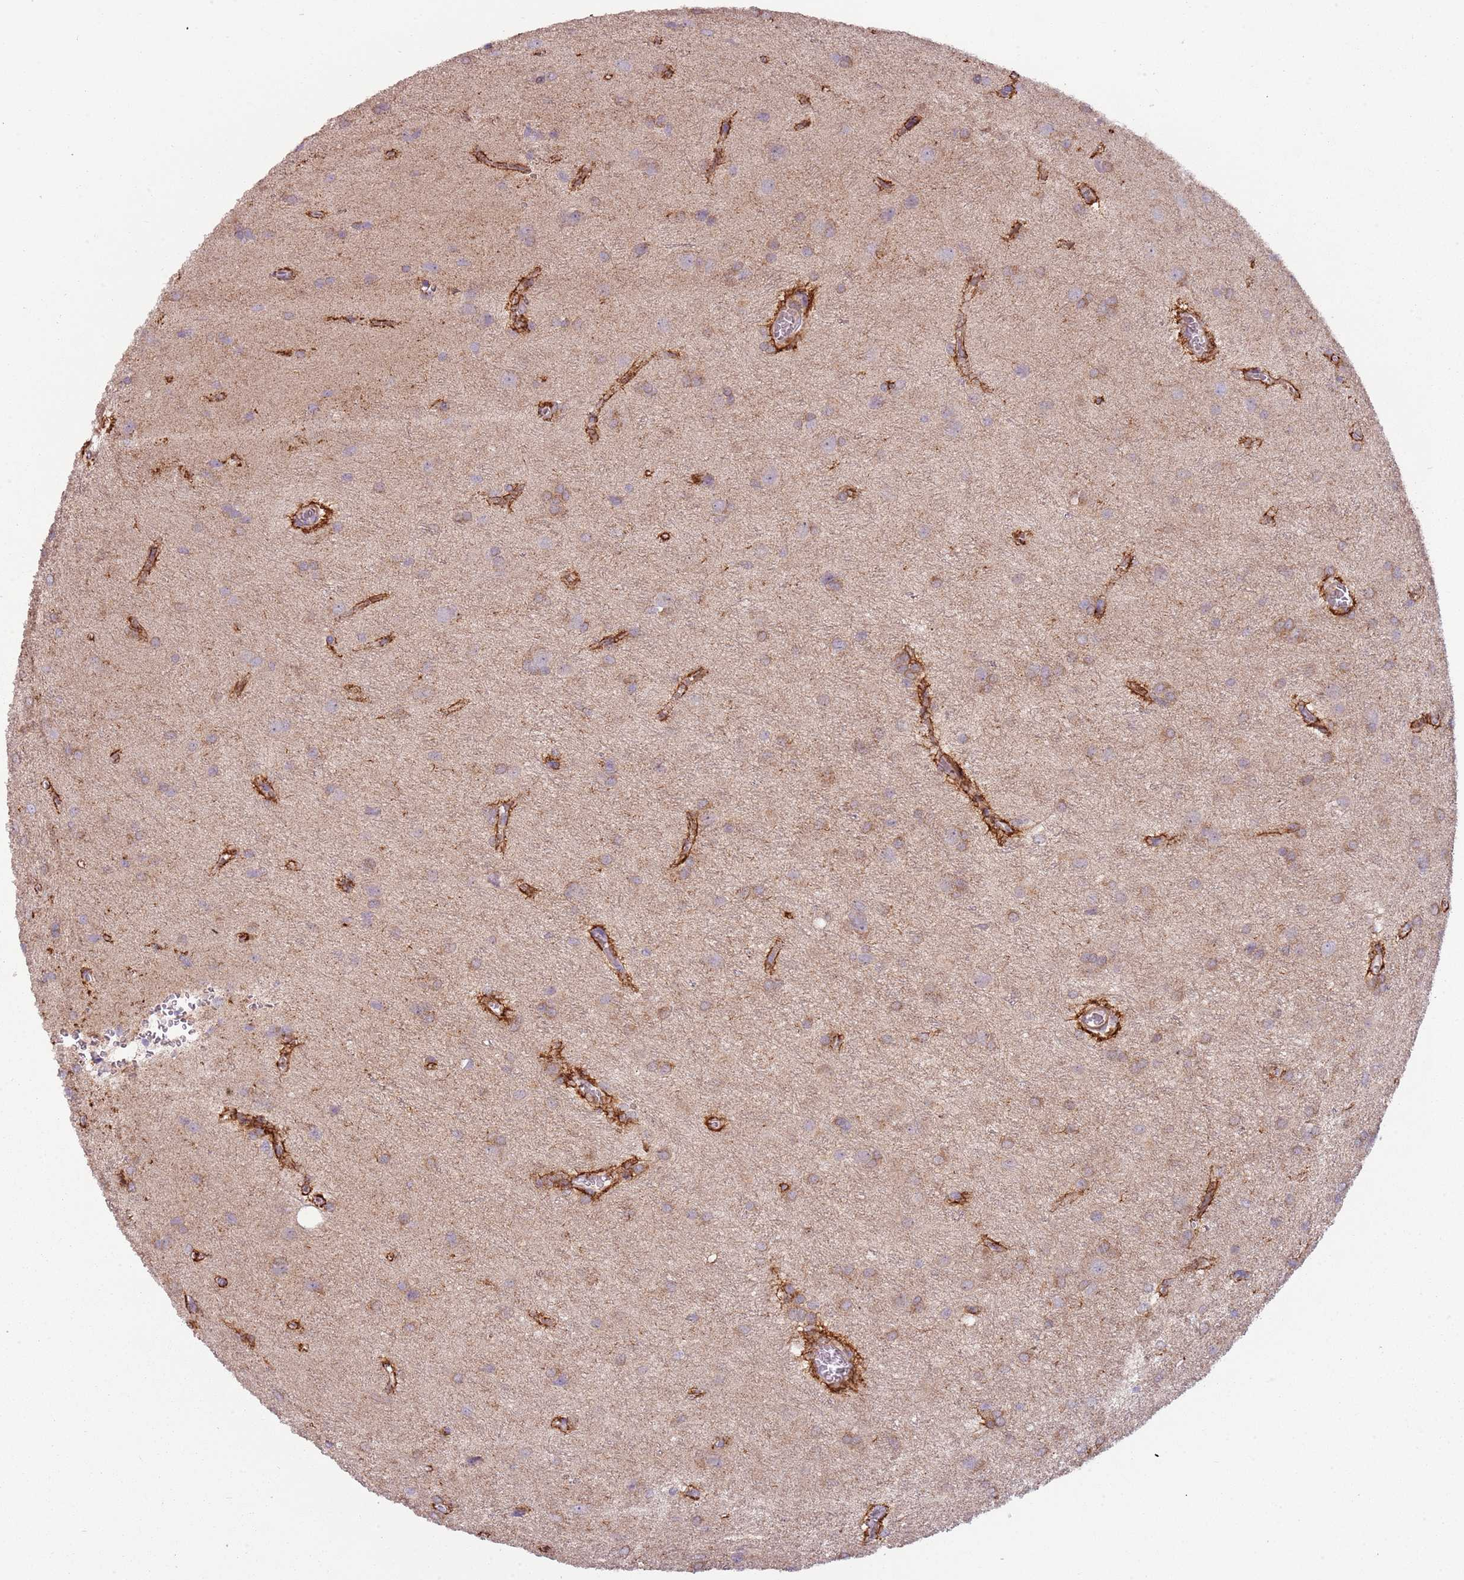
{"staining": {"intensity": "weak", "quantity": "25%-75%", "location": "cytoplasmic/membranous"}, "tissue": "glioma", "cell_type": "Tumor cells", "image_type": "cancer", "snomed": [{"axis": "morphology", "description": "Glioma, malignant, High grade"}, {"axis": "topography", "description": "Brain"}], "caption": "A brown stain highlights weak cytoplasmic/membranous positivity of a protein in human high-grade glioma (malignant) tumor cells.", "gene": "DTD2", "patient": {"sex": "female", "age": 50}}